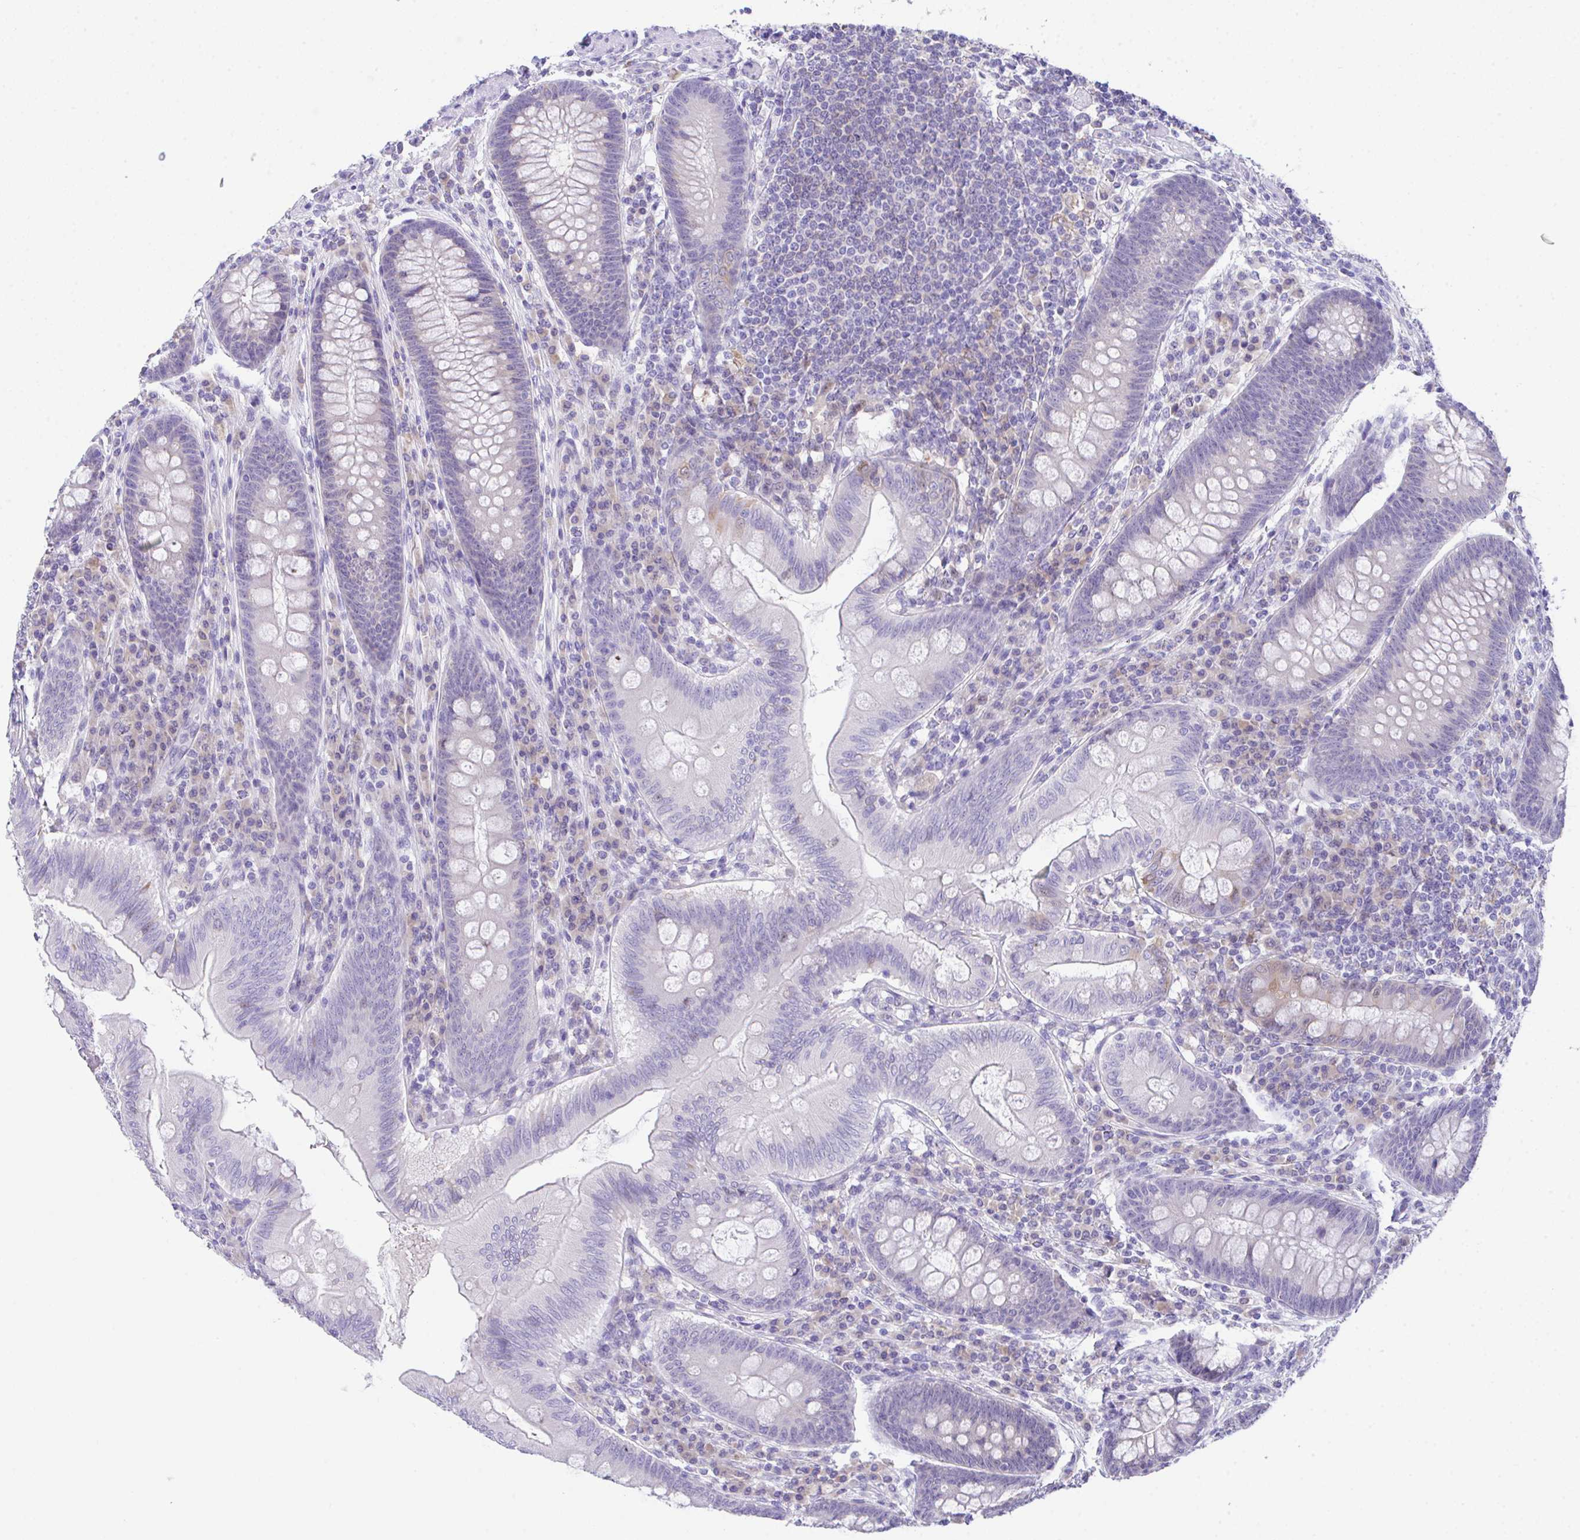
{"staining": {"intensity": "negative", "quantity": "none", "location": "none"}, "tissue": "appendix", "cell_type": "Glandular cells", "image_type": "normal", "snomed": [{"axis": "morphology", "description": "Normal tissue, NOS"}, {"axis": "topography", "description": "Appendix"}], "caption": "Immunohistochemistry (IHC) photomicrograph of benign appendix stained for a protein (brown), which demonstrates no expression in glandular cells.", "gene": "HOXB4", "patient": {"sex": "male", "age": 71}}